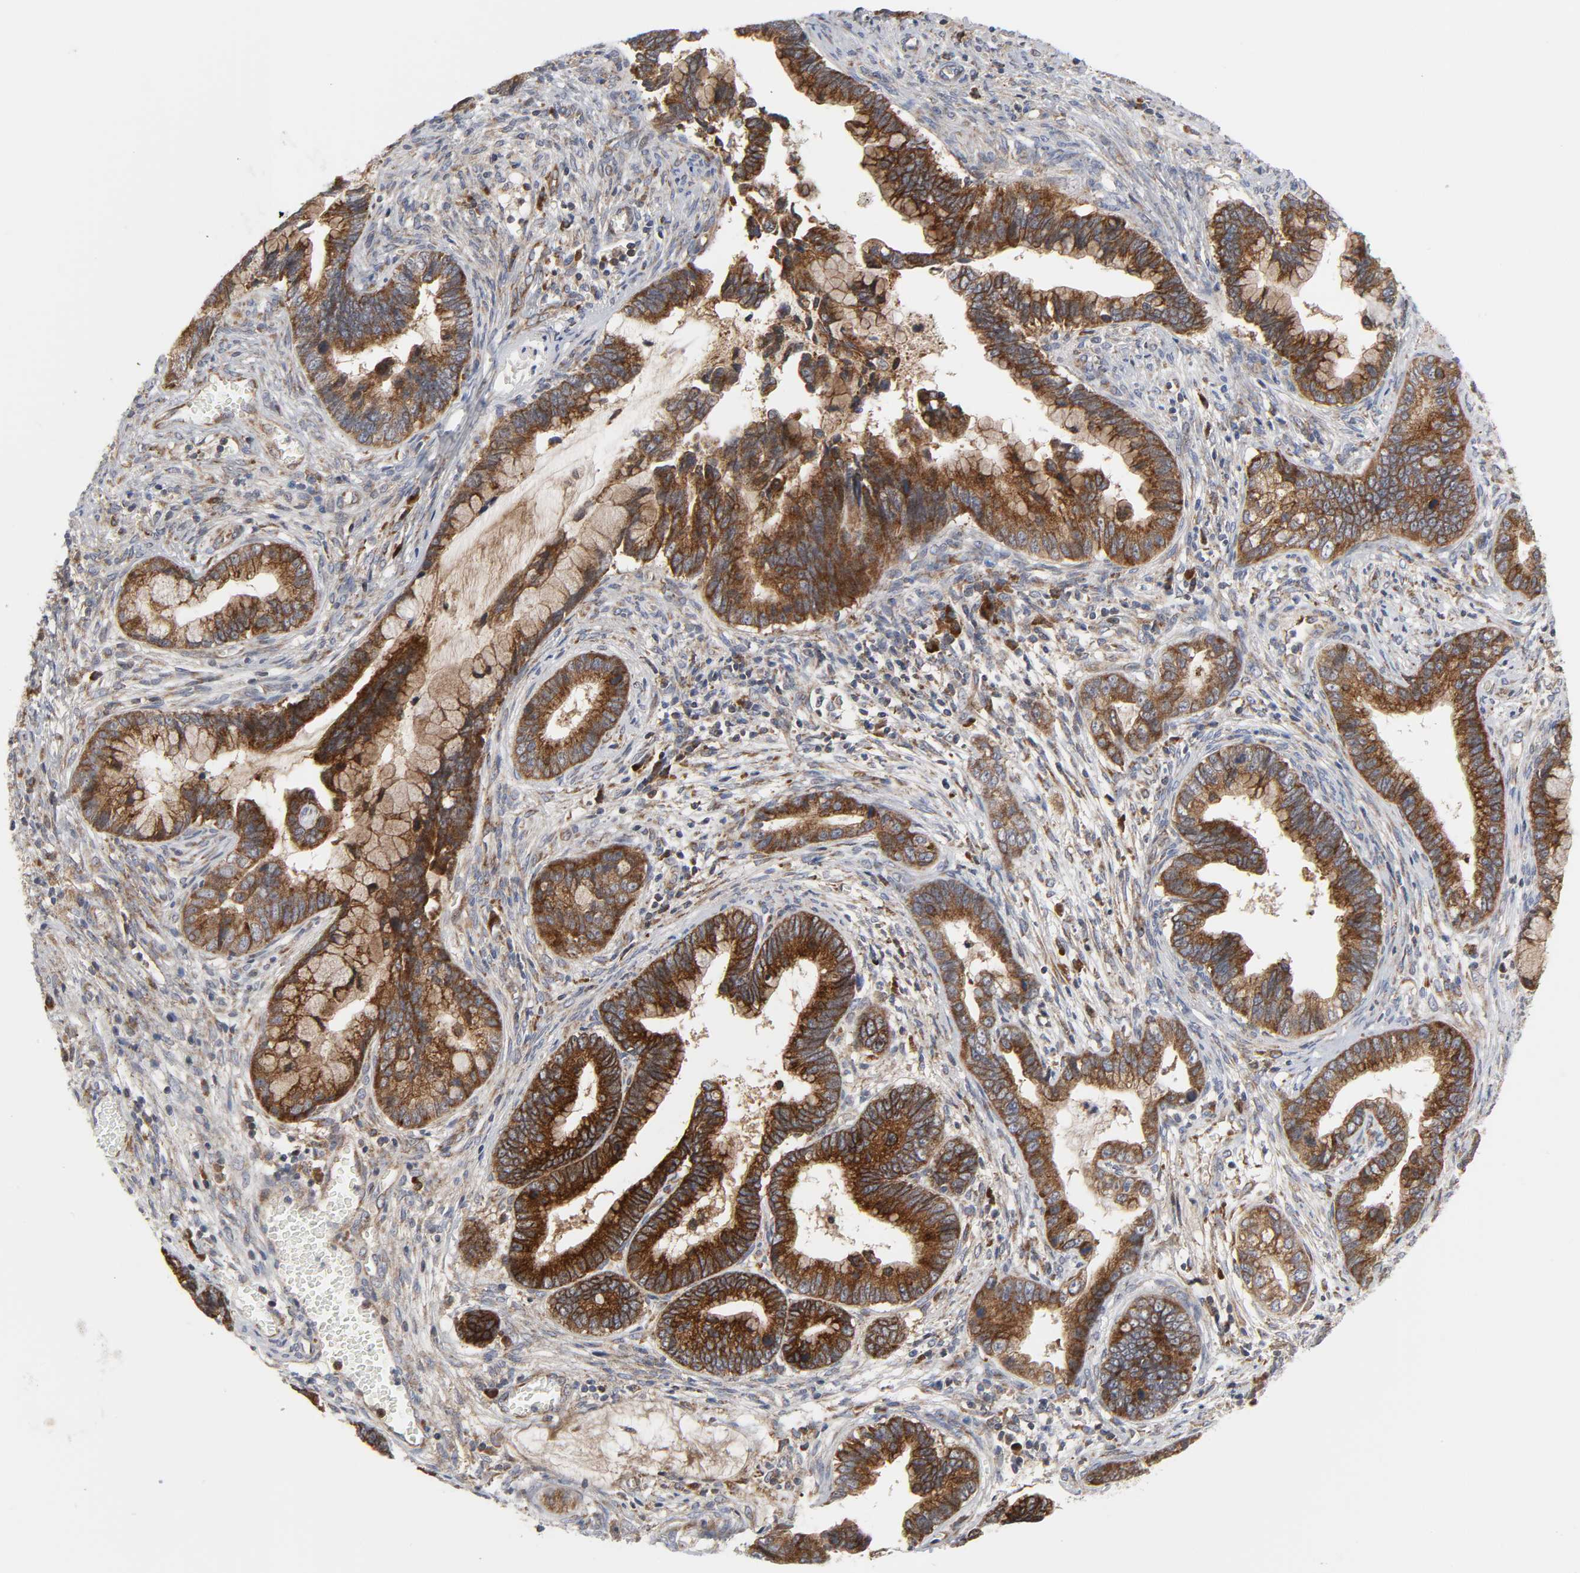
{"staining": {"intensity": "strong", "quantity": ">75%", "location": "cytoplasmic/membranous"}, "tissue": "cervical cancer", "cell_type": "Tumor cells", "image_type": "cancer", "snomed": [{"axis": "morphology", "description": "Adenocarcinoma, NOS"}, {"axis": "topography", "description": "Cervix"}], "caption": "Strong cytoplasmic/membranous protein expression is seen in approximately >75% of tumor cells in cervical cancer (adenocarcinoma).", "gene": "BAX", "patient": {"sex": "female", "age": 44}}